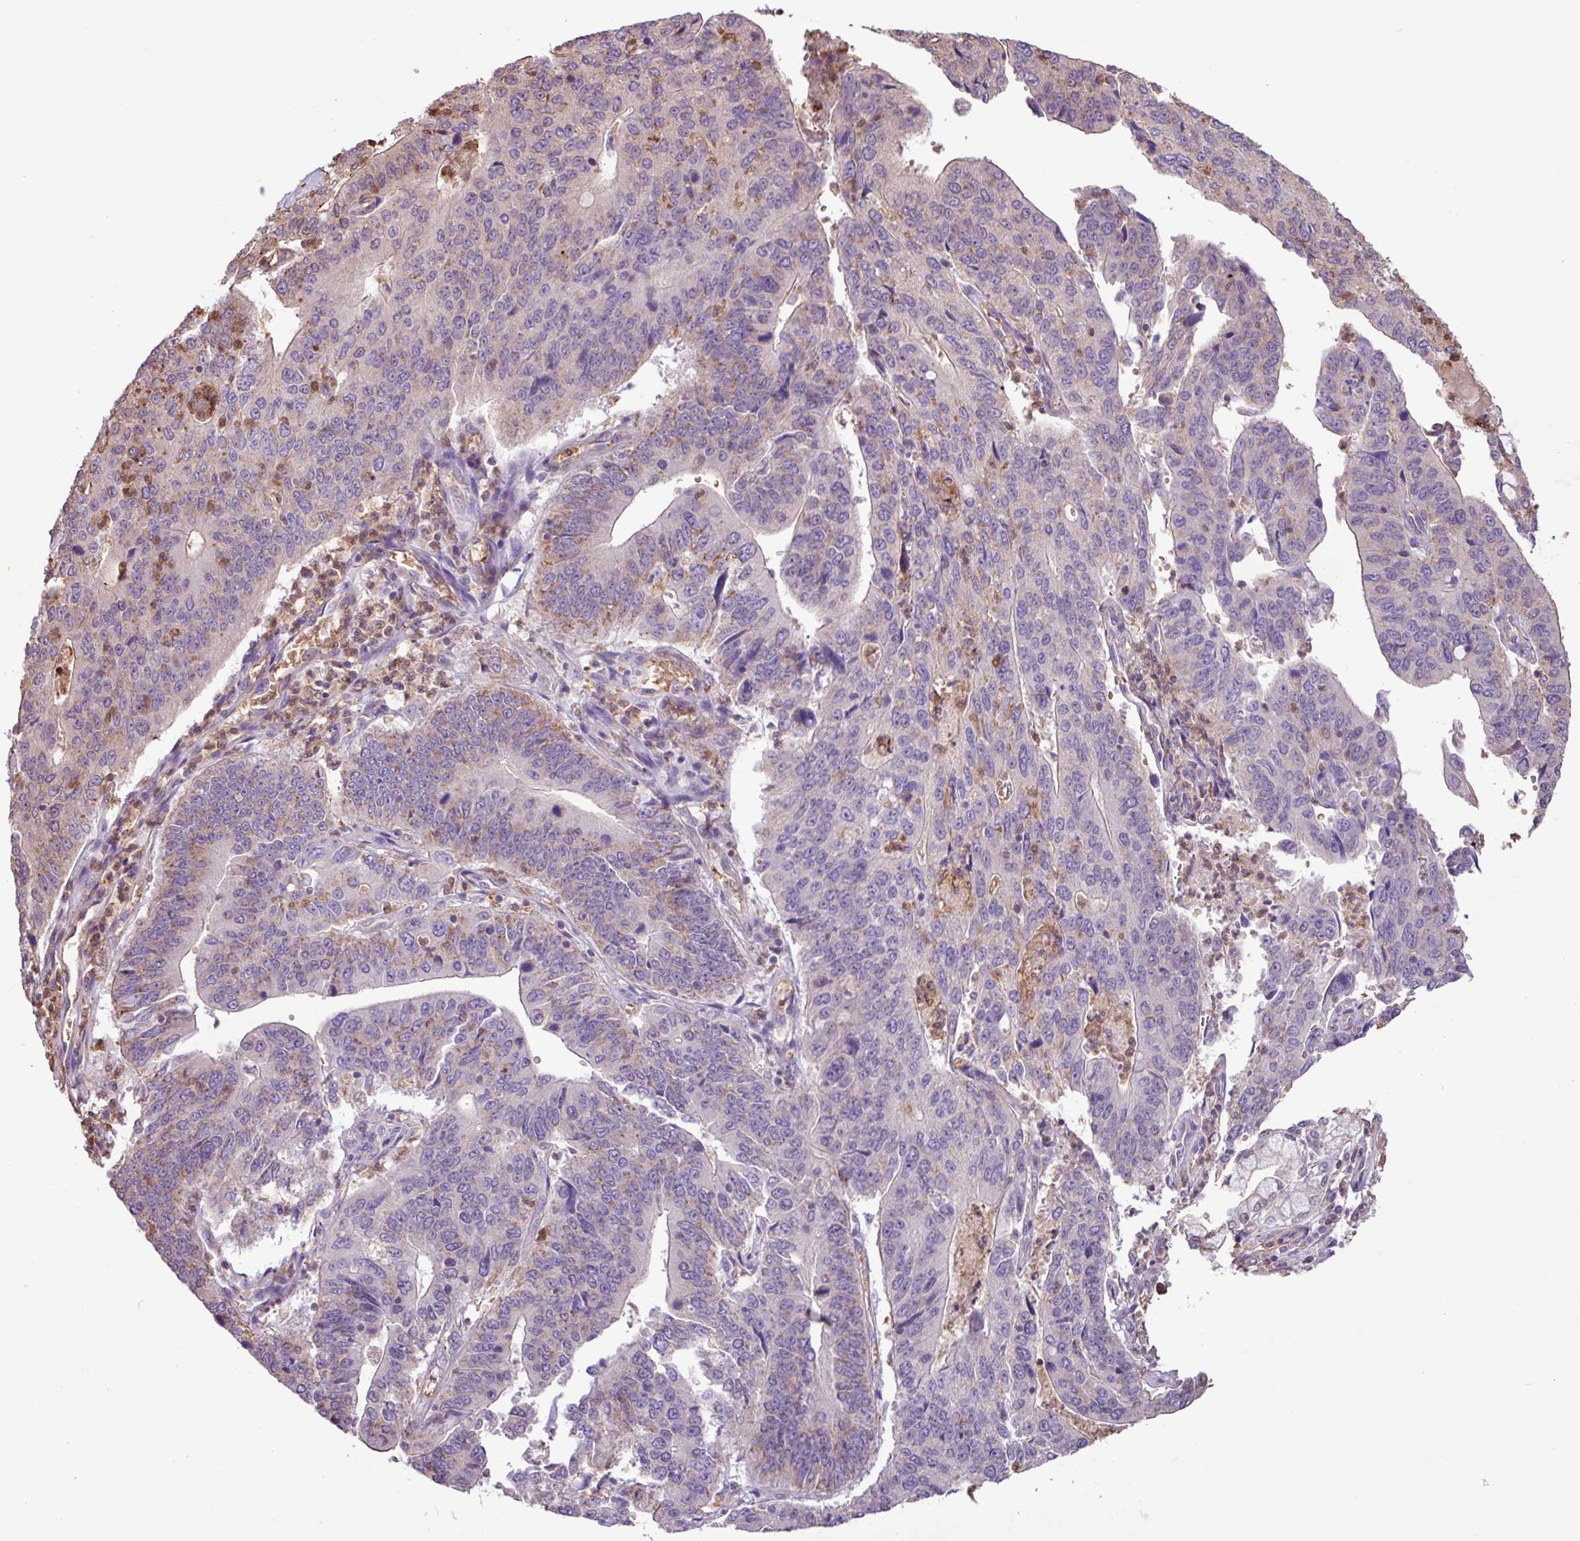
{"staining": {"intensity": "weak", "quantity": "<25%", "location": "cytoplasmic/membranous"}, "tissue": "stomach cancer", "cell_type": "Tumor cells", "image_type": "cancer", "snomed": [{"axis": "morphology", "description": "Adenocarcinoma, NOS"}, {"axis": "topography", "description": "Stomach"}], "caption": "The immunohistochemistry (IHC) histopathology image has no significant positivity in tumor cells of stomach adenocarcinoma tissue.", "gene": "CHST11", "patient": {"sex": "male", "age": 59}}